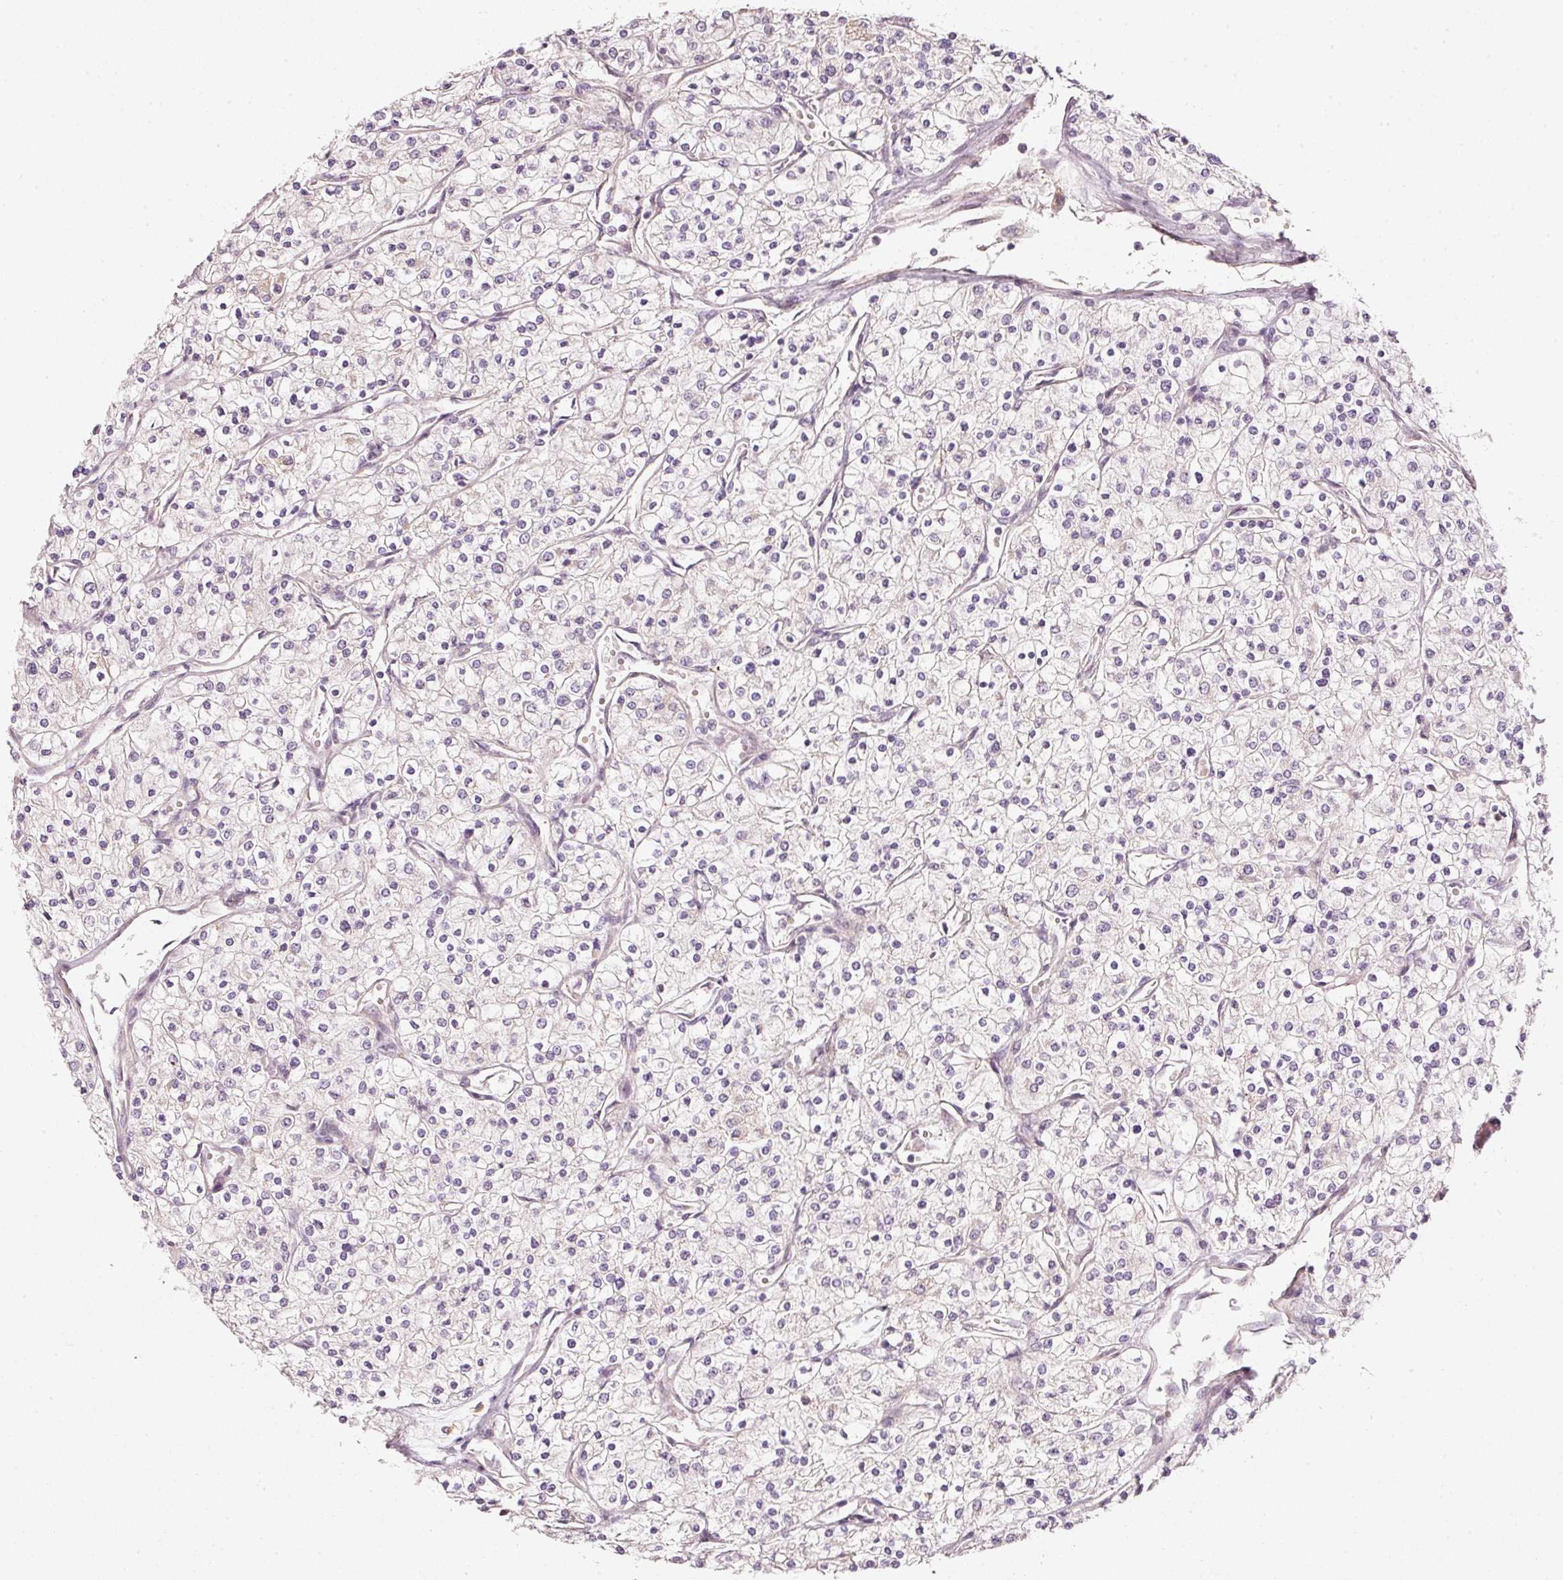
{"staining": {"intensity": "negative", "quantity": "none", "location": "none"}, "tissue": "renal cancer", "cell_type": "Tumor cells", "image_type": "cancer", "snomed": [{"axis": "morphology", "description": "Adenocarcinoma, NOS"}, {"axis": "topography", "description": "Kidney"}], "caption": "Immunohistochemical staining of human renal cancer exhibits no significant positivity in tumor cells.", "gene": "ARHGAP22", "patient": {"sex": "male", "age": 80}}